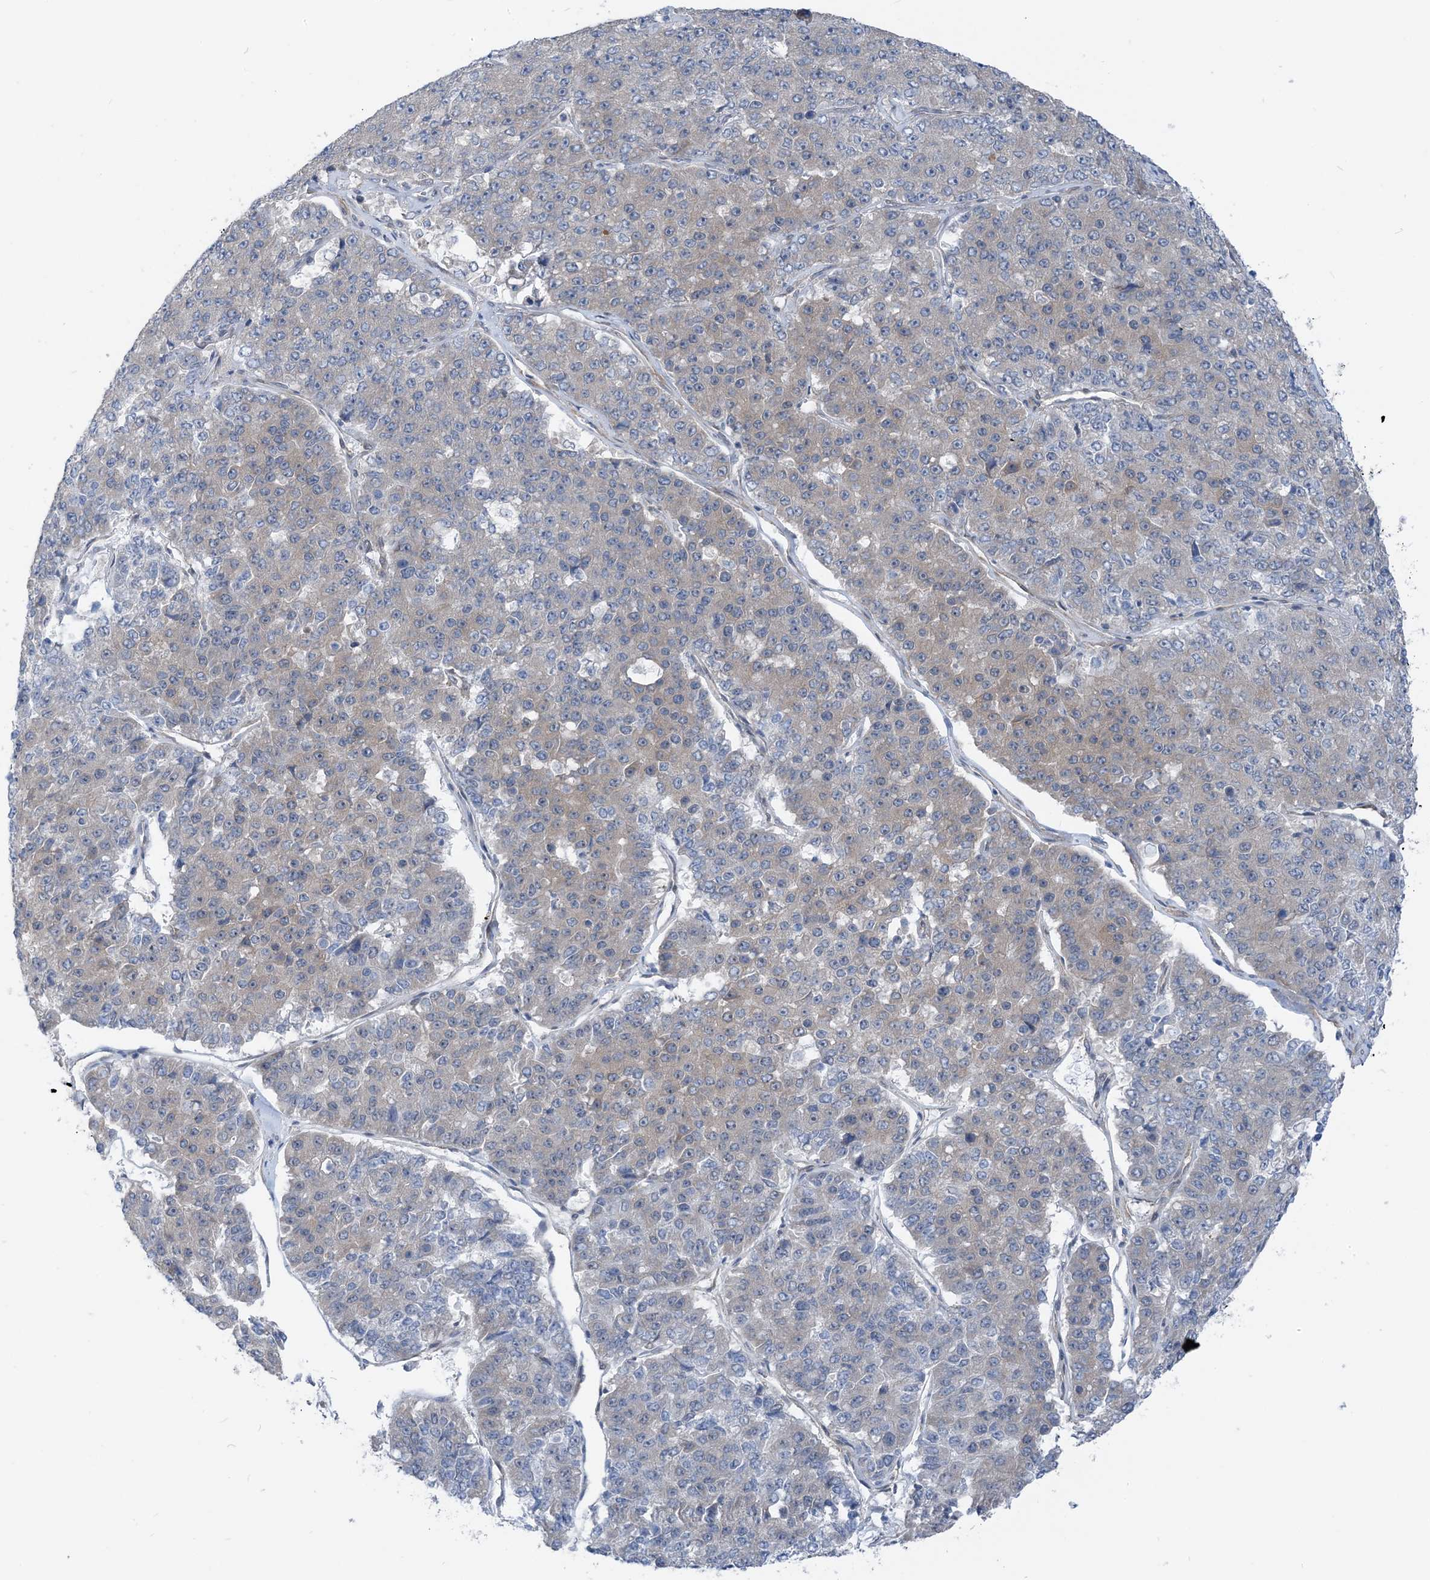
{"staining": {"intensity": "weak", "quantity": "<25%", "location": "cytoplasmic/membranous"}, "tissue": "pancreatic cancer", "cell_type": "Tumor cells", "image_type": "cancer", "snomed": [{"axis": "morphology", "description": "Adenocarcinoma, NOS"}, {"axis": "topography", "description": "Pancreas"}], "caption": "The immunohistochemistry (IHC) micrograph has no significant expression in tumor cells of adenocarcinoma (pancreatic) tissue.", "gene": "PLEKHA3", "patient": {"sex": "male", "age": 50}}